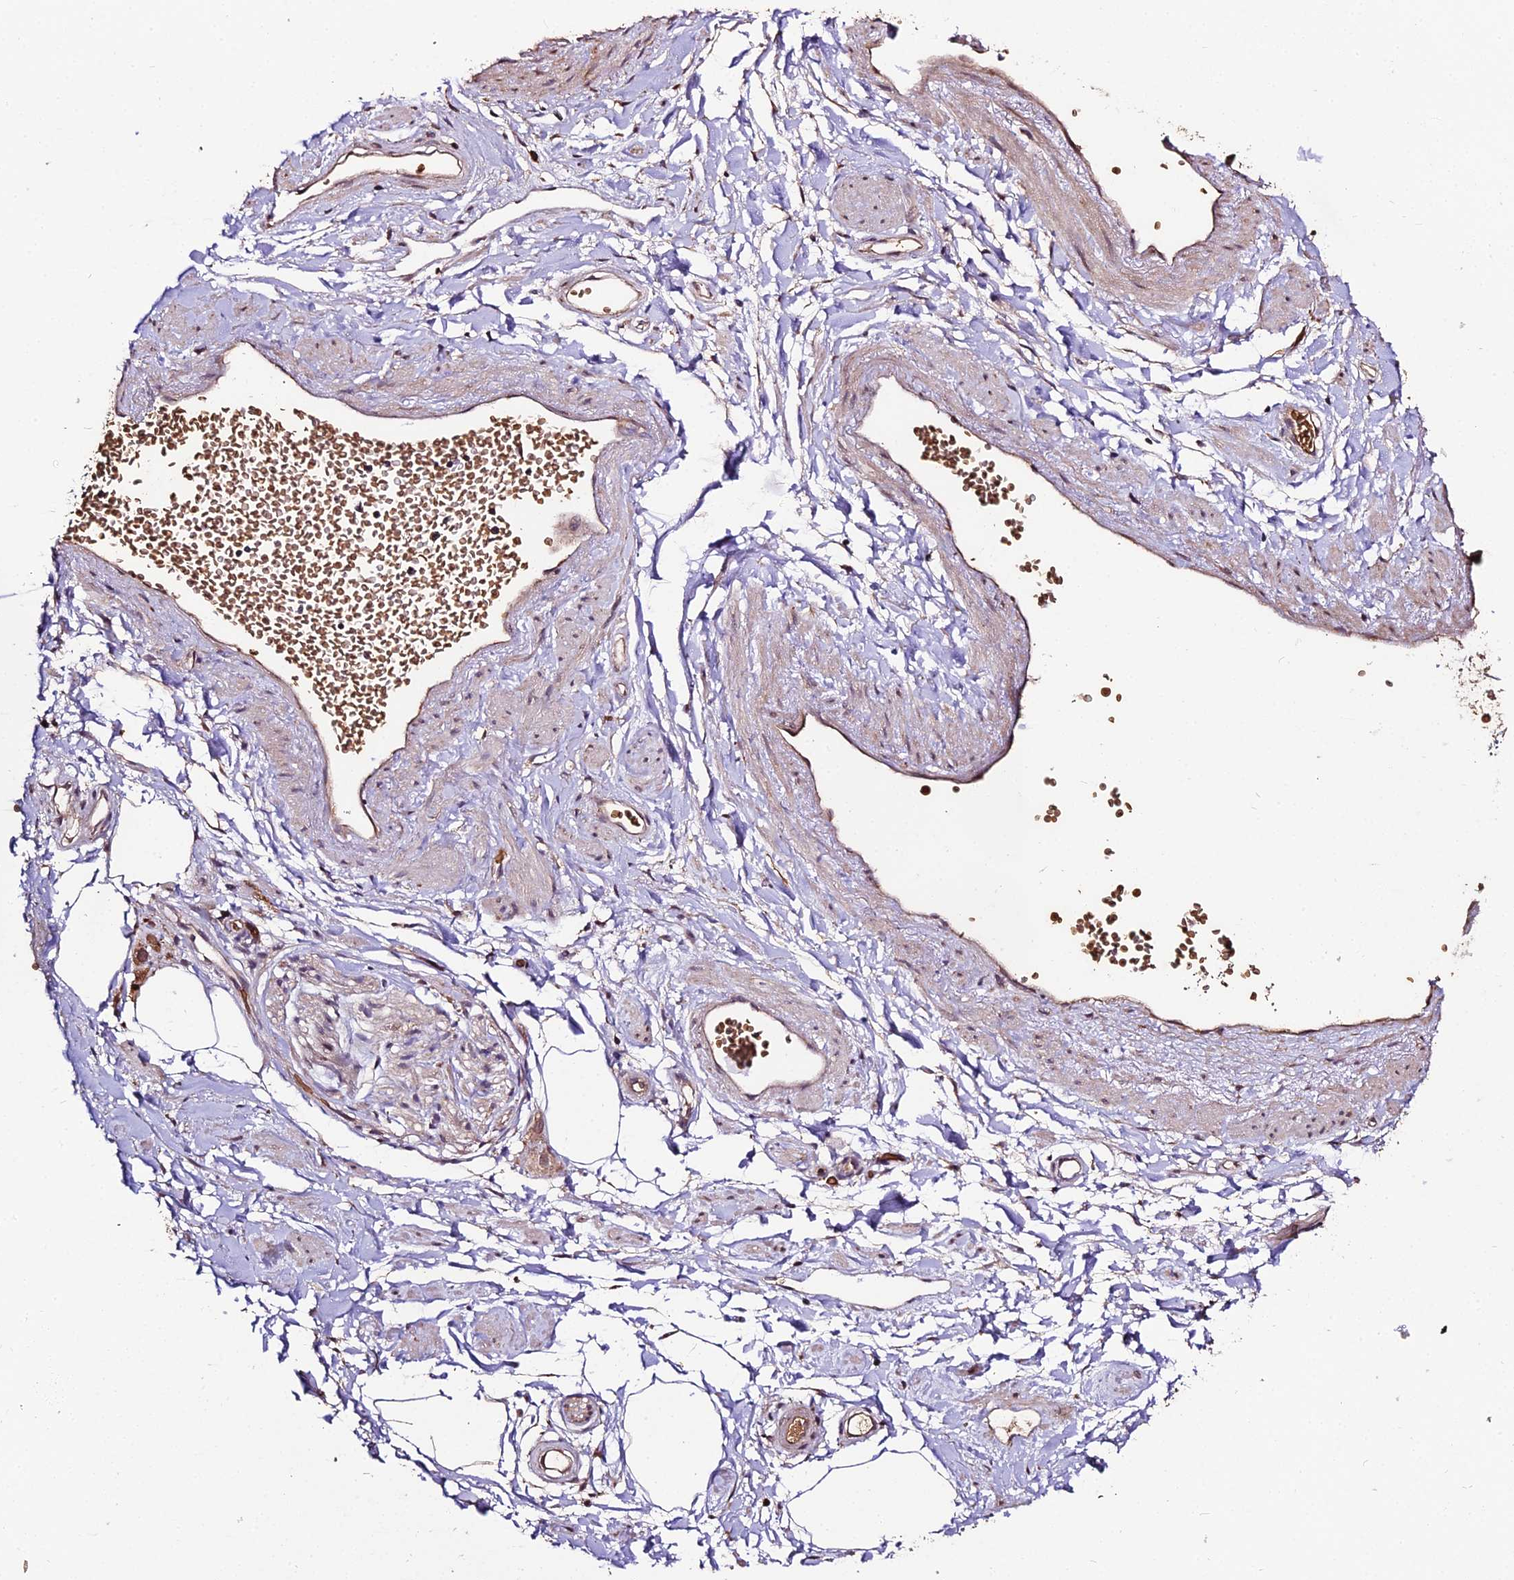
{"staining": {"intensity": "moderate", "quantity": ">75%", "location": "cytoplasmic/membranous,nuclear"}, "tissue": "adipose tissue", "cell_type": "Adipocytes", "image_type": "normal", "snomed": [{"axis": "morphology", "description": "Normal tissue, NOS"}, {"axis": "topography", "description": "Soft tissue"}, {"axis": "topography", "description": "Adipose tissue"}, {"axis": "topography", "description": "Vascular tissue"}, {"axis": "topography", "description": "Peripheral nerve tissue"}], "caption": "IHC of unremarkable human adipose tissue reveals medium levels of moderate cytoplasmic/membranous,nuclear expression in approximately >75% of adipocytes.", "gene": "ZDBF2", "patient": {"sex": "male", "age": 74}}